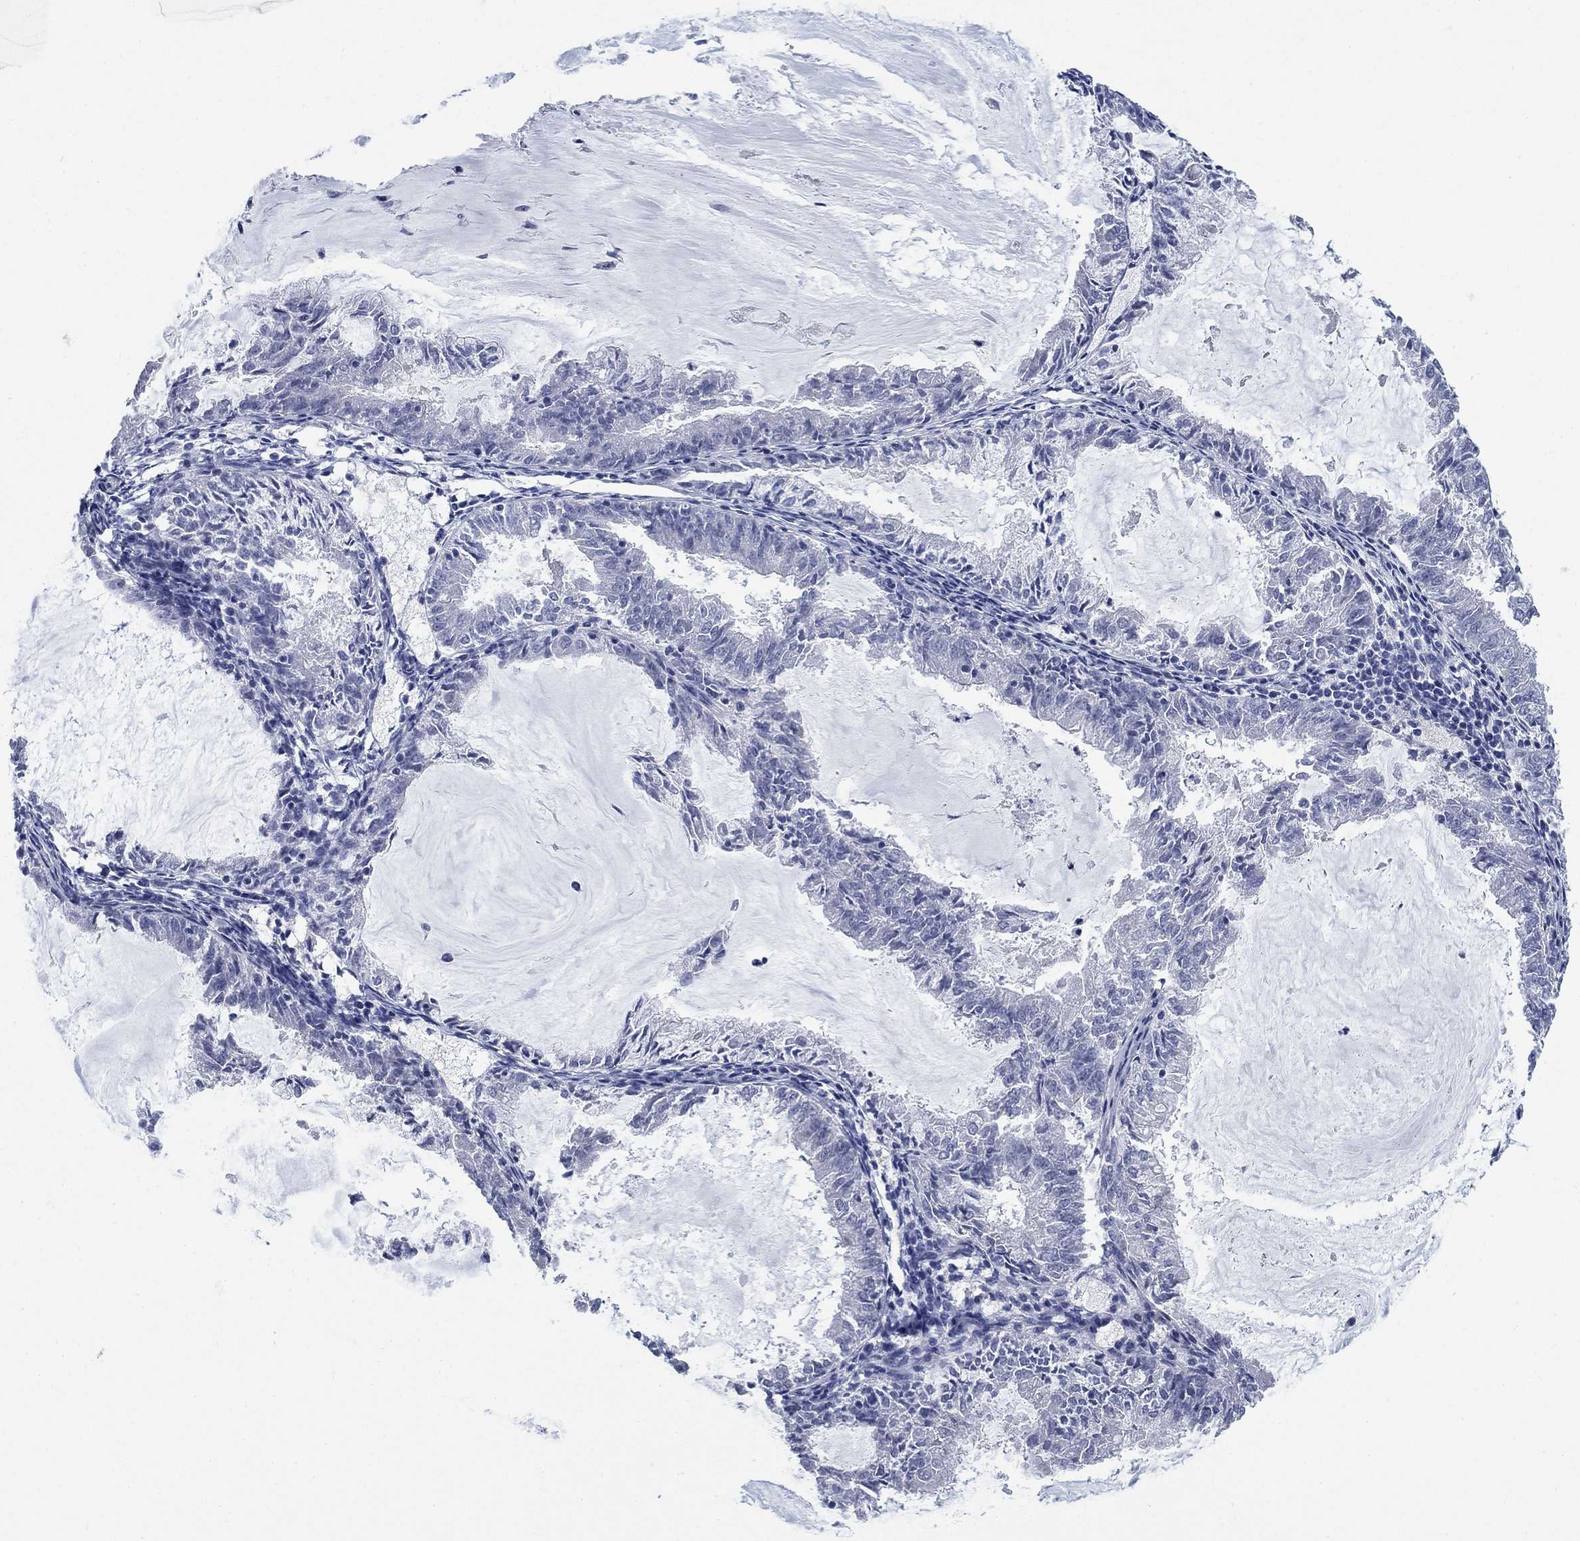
{"staining": {"intensity": "negative", "quantity": "none", "location": "none"}, "tissue": "endometrial cancer", "cell_type": "Tumor cells", "image_type": "cancer", "snomed": [{"axis": "morphology", "description": "Adenocarcinoma, NOS"}, {"axis": "topography", "description": "Endometrium"}], "caption": "High magnification brightfield microscopy of endometrial adenocarcinoma stained with DAB (brown) and counterstained with hematoxylin (blue): tumor cells show no significant expression.", "gene": "DNER", "patient": {"sex": "female", "age": 57}}